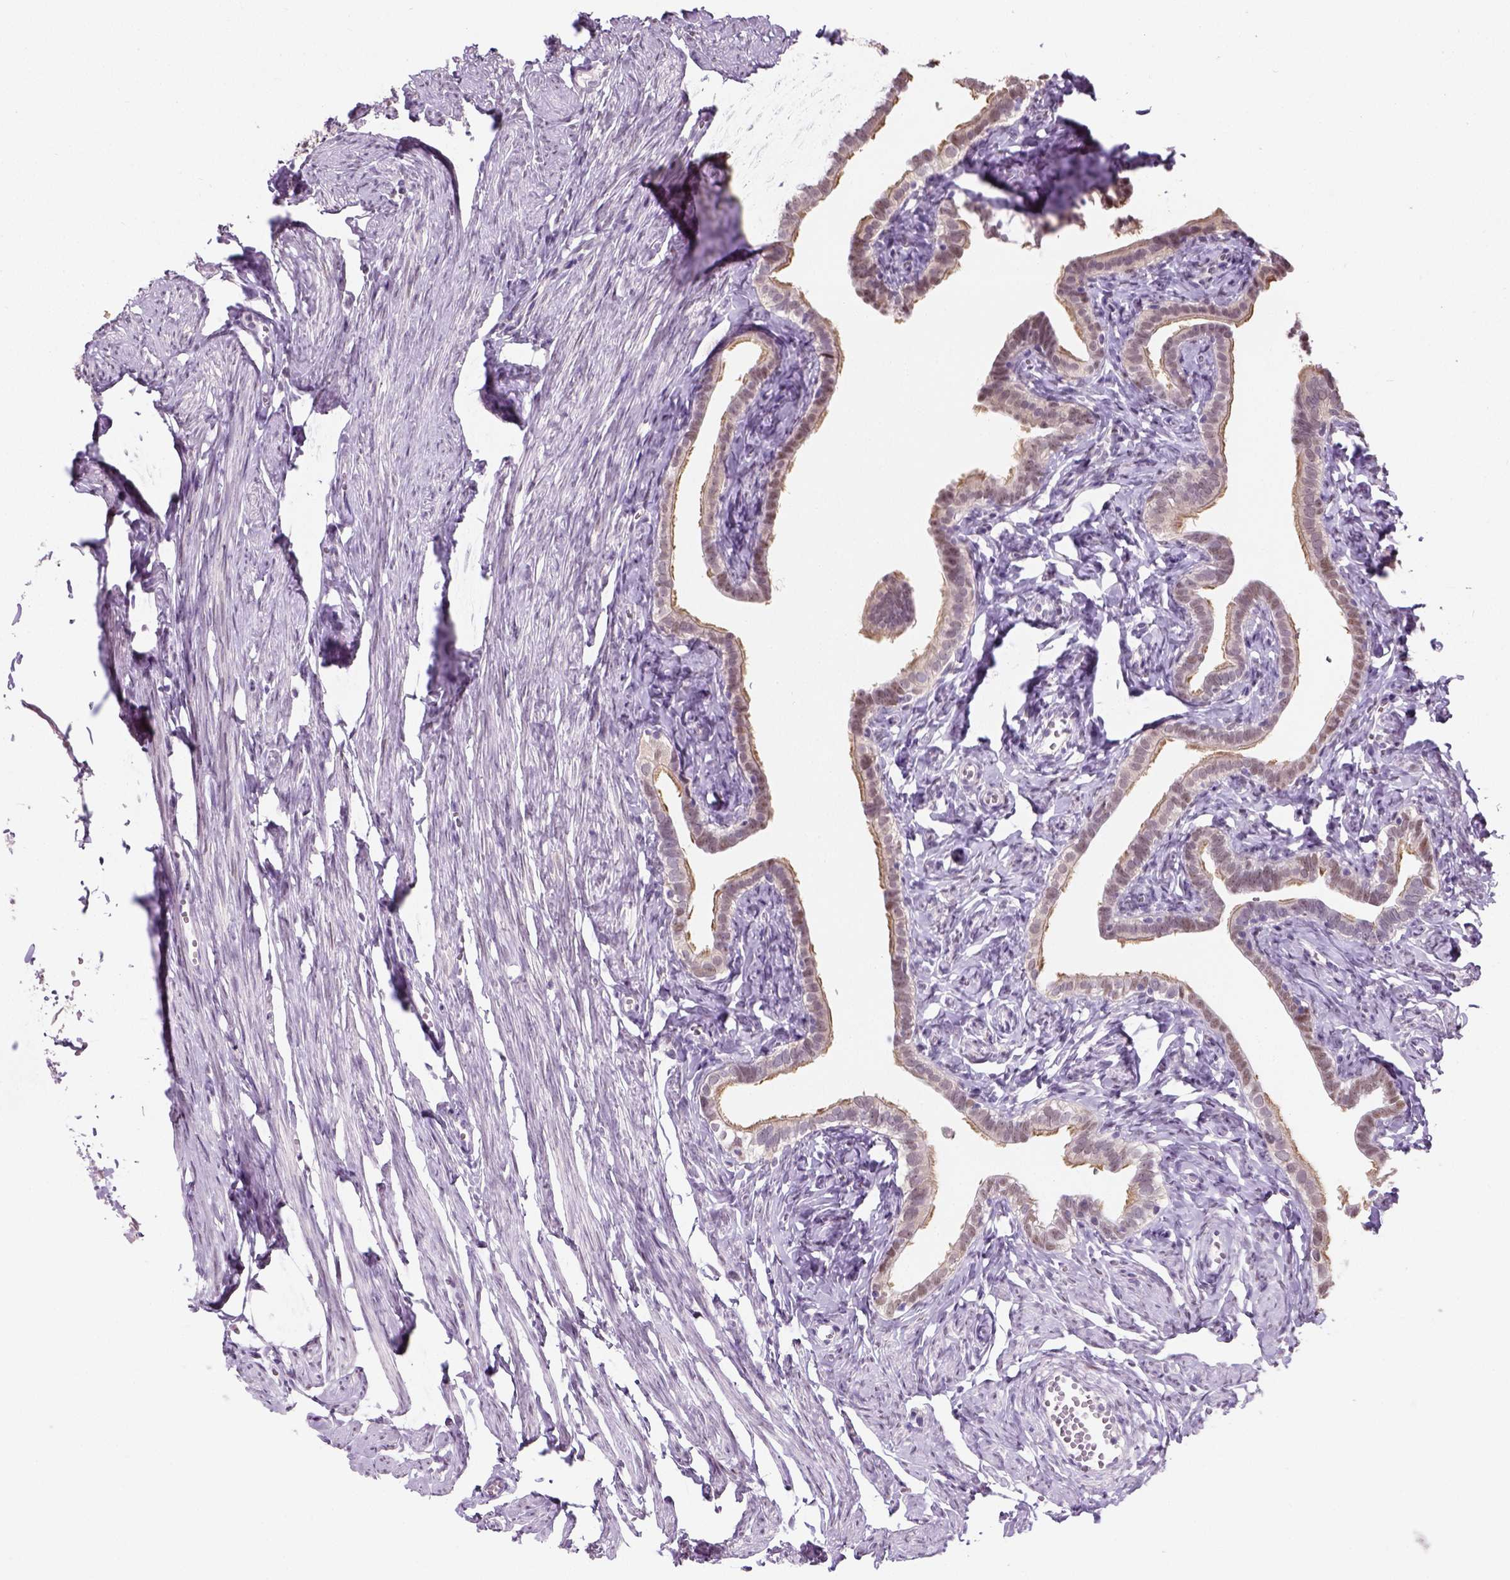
{"staining": {"intensity": "moderate", "quantity": "<25%", "location": "cytoplasmic/membranous,nuclear"}, "tissue": "fallopian tube", "cell_type": "Glandular cells", "image_type": "normal", "snomed": [{"axis": "morphology", "description": "Normal tissue, NOS"}, {"axis": "topography", "description": "Fallopian tube"}], "caption": "Normal fallopian tube displays moderate cytoplasmic/membranous,nuclear expression in approximately <25% of glandular cells, visualized by immunohistochemistry. Ihc stains the protein in brown and the nuclei are stained blue.", "gene": "C1orf112", "patient": {"sex": "female", "age": 41}}